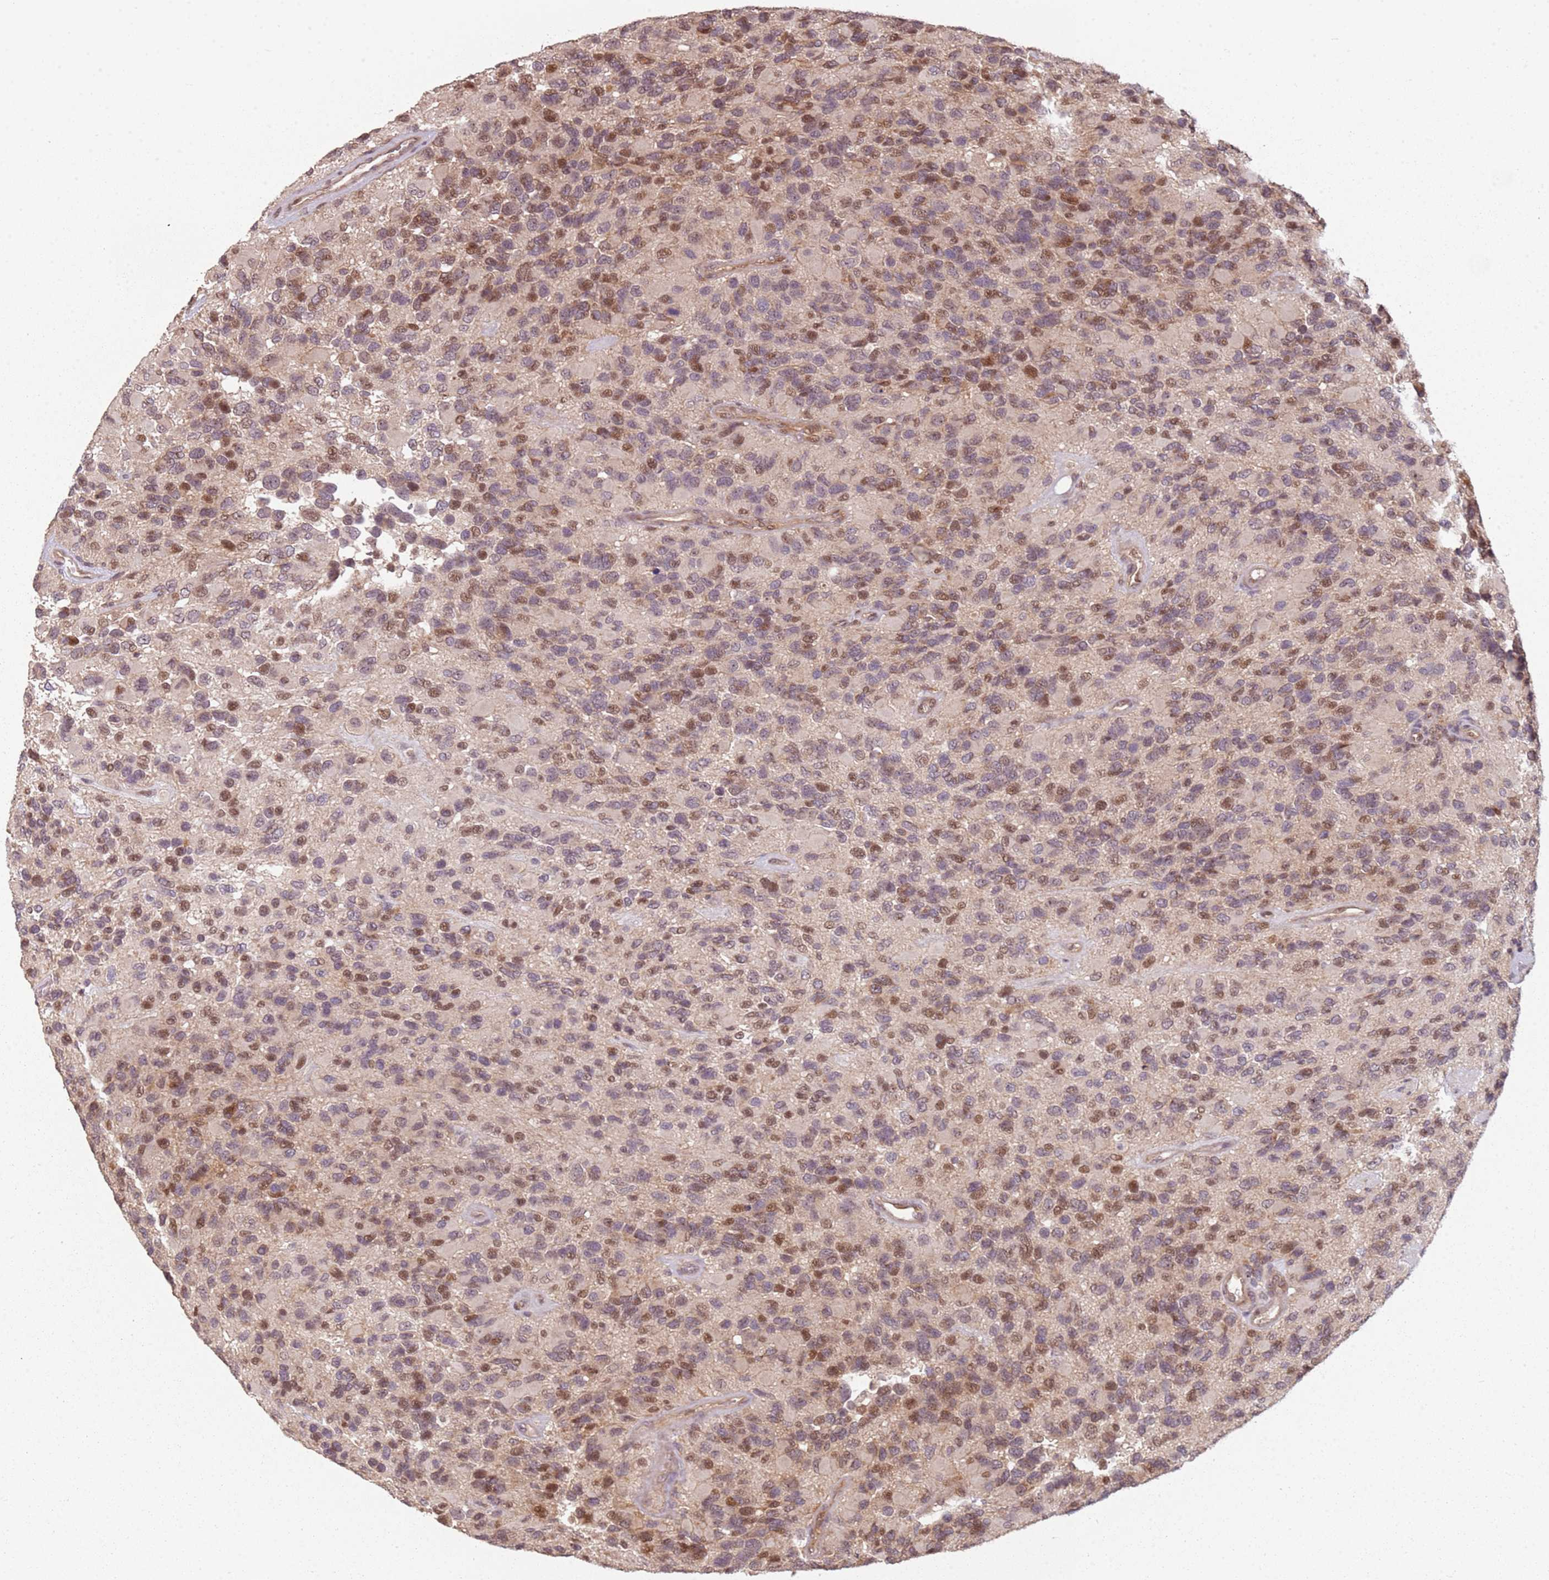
{"staining": {"intensity": "moderate", "quantity": "25%-75%", "location": "nuclear"}, "tissue": "glioma", "cell_type": "Tumor cells", "image_type": "cancer", "snomed": [{"axis": "morphology", "description": "Glioma, malignant, High grade"}, {"axis": "topography", "description": "Brain"}], "caption": "Glioma tissue demonstrates moderate nuclear expression in approximately 25%-75% of tumor cells", "gene": "CHURC1", "patient": {"sex": "male", "age": 77}}